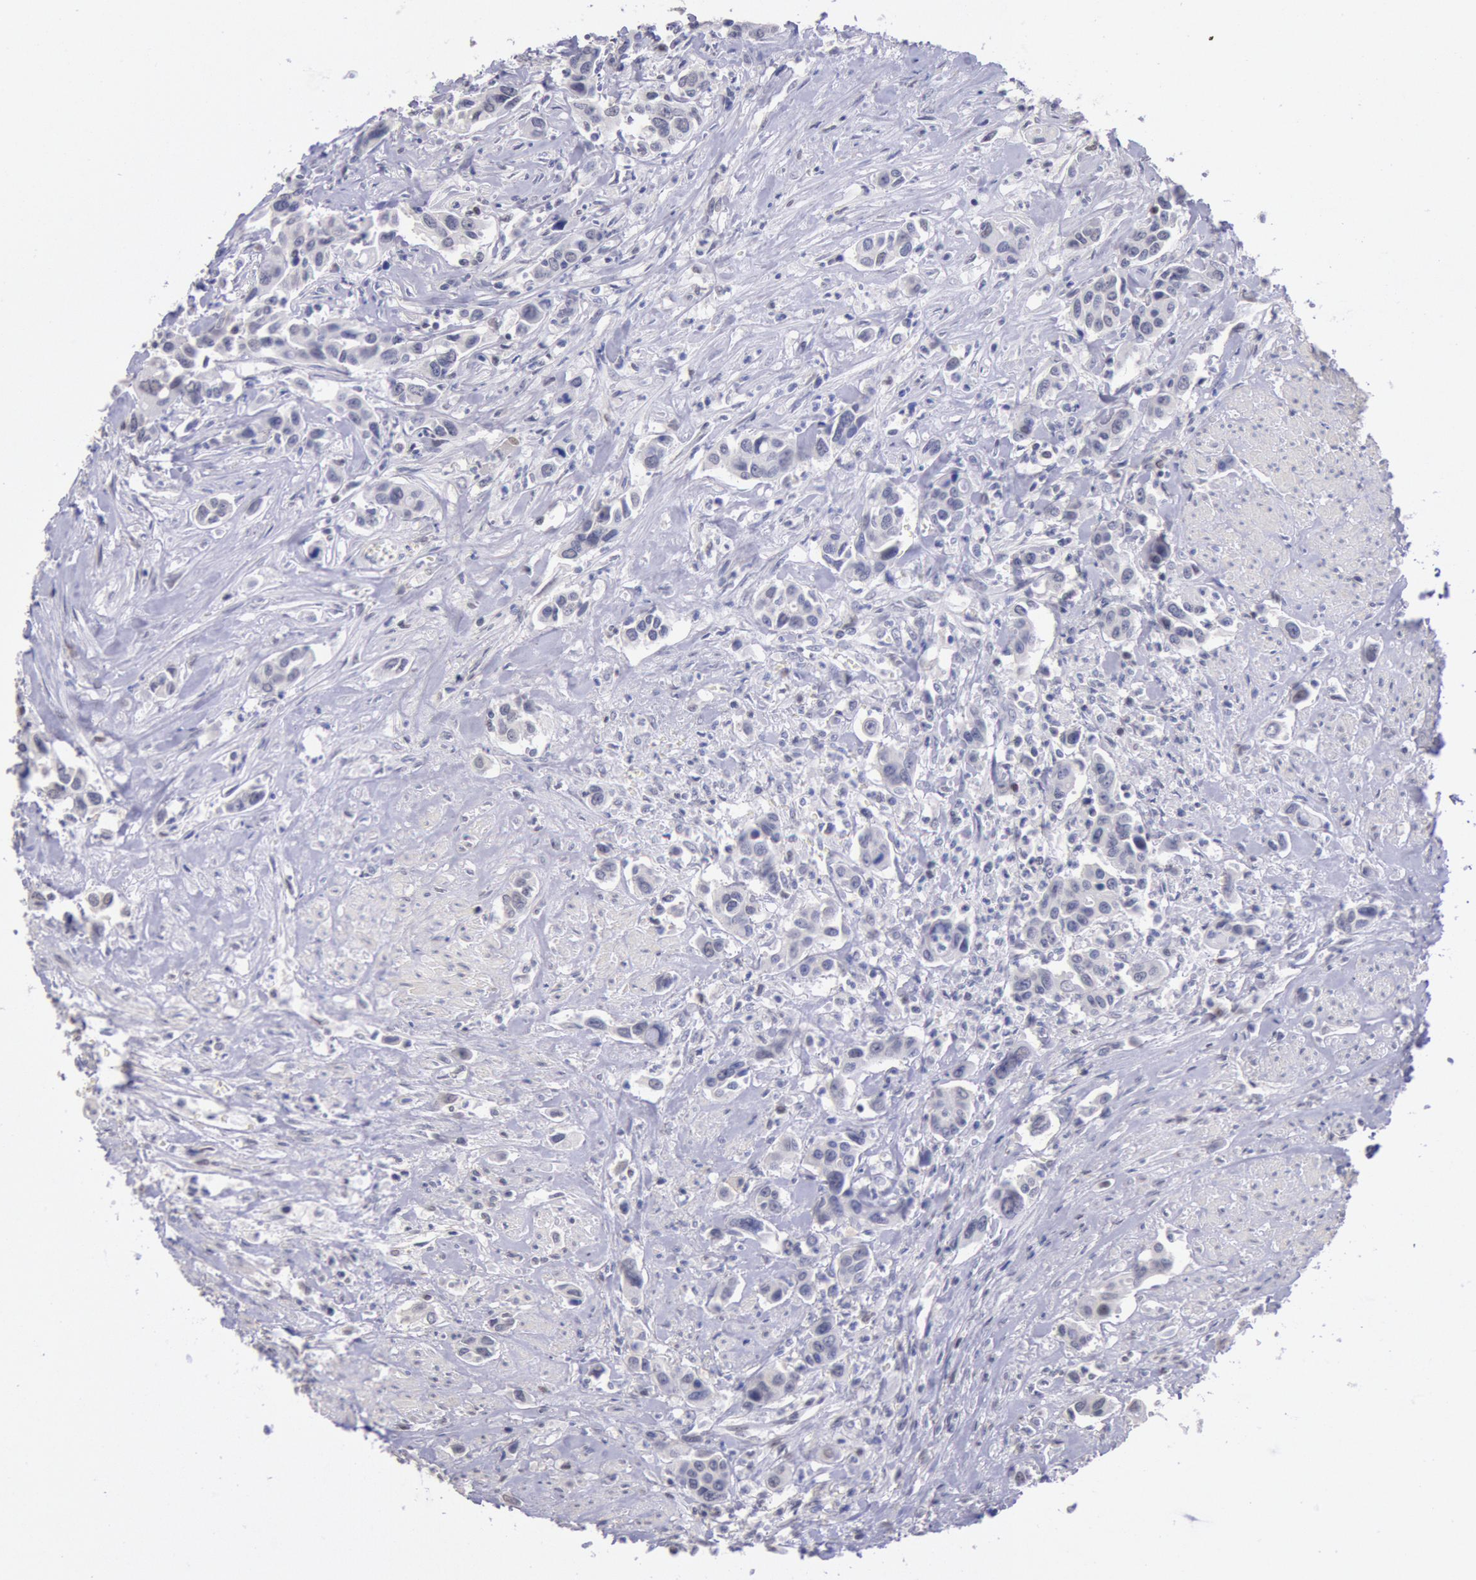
{"staining": {"intensity": "negative", "quantity": "none", "location": "none"}, "tissue": "urothelial cancer", "cell_type": "Tumor cells", "image_type": "cancer", "snomed": [{"axis": "morphology", "description": "Urothelial carcinoma, High grade"}, {"axis": "topography", "description": "Urinary bladder"}], "caption": "Tumor cells are negative for brown protein staining in high-grade urothelial carcinoma.", "gene": "MYH7", "patient": {"sex": "male", "age": 86}}